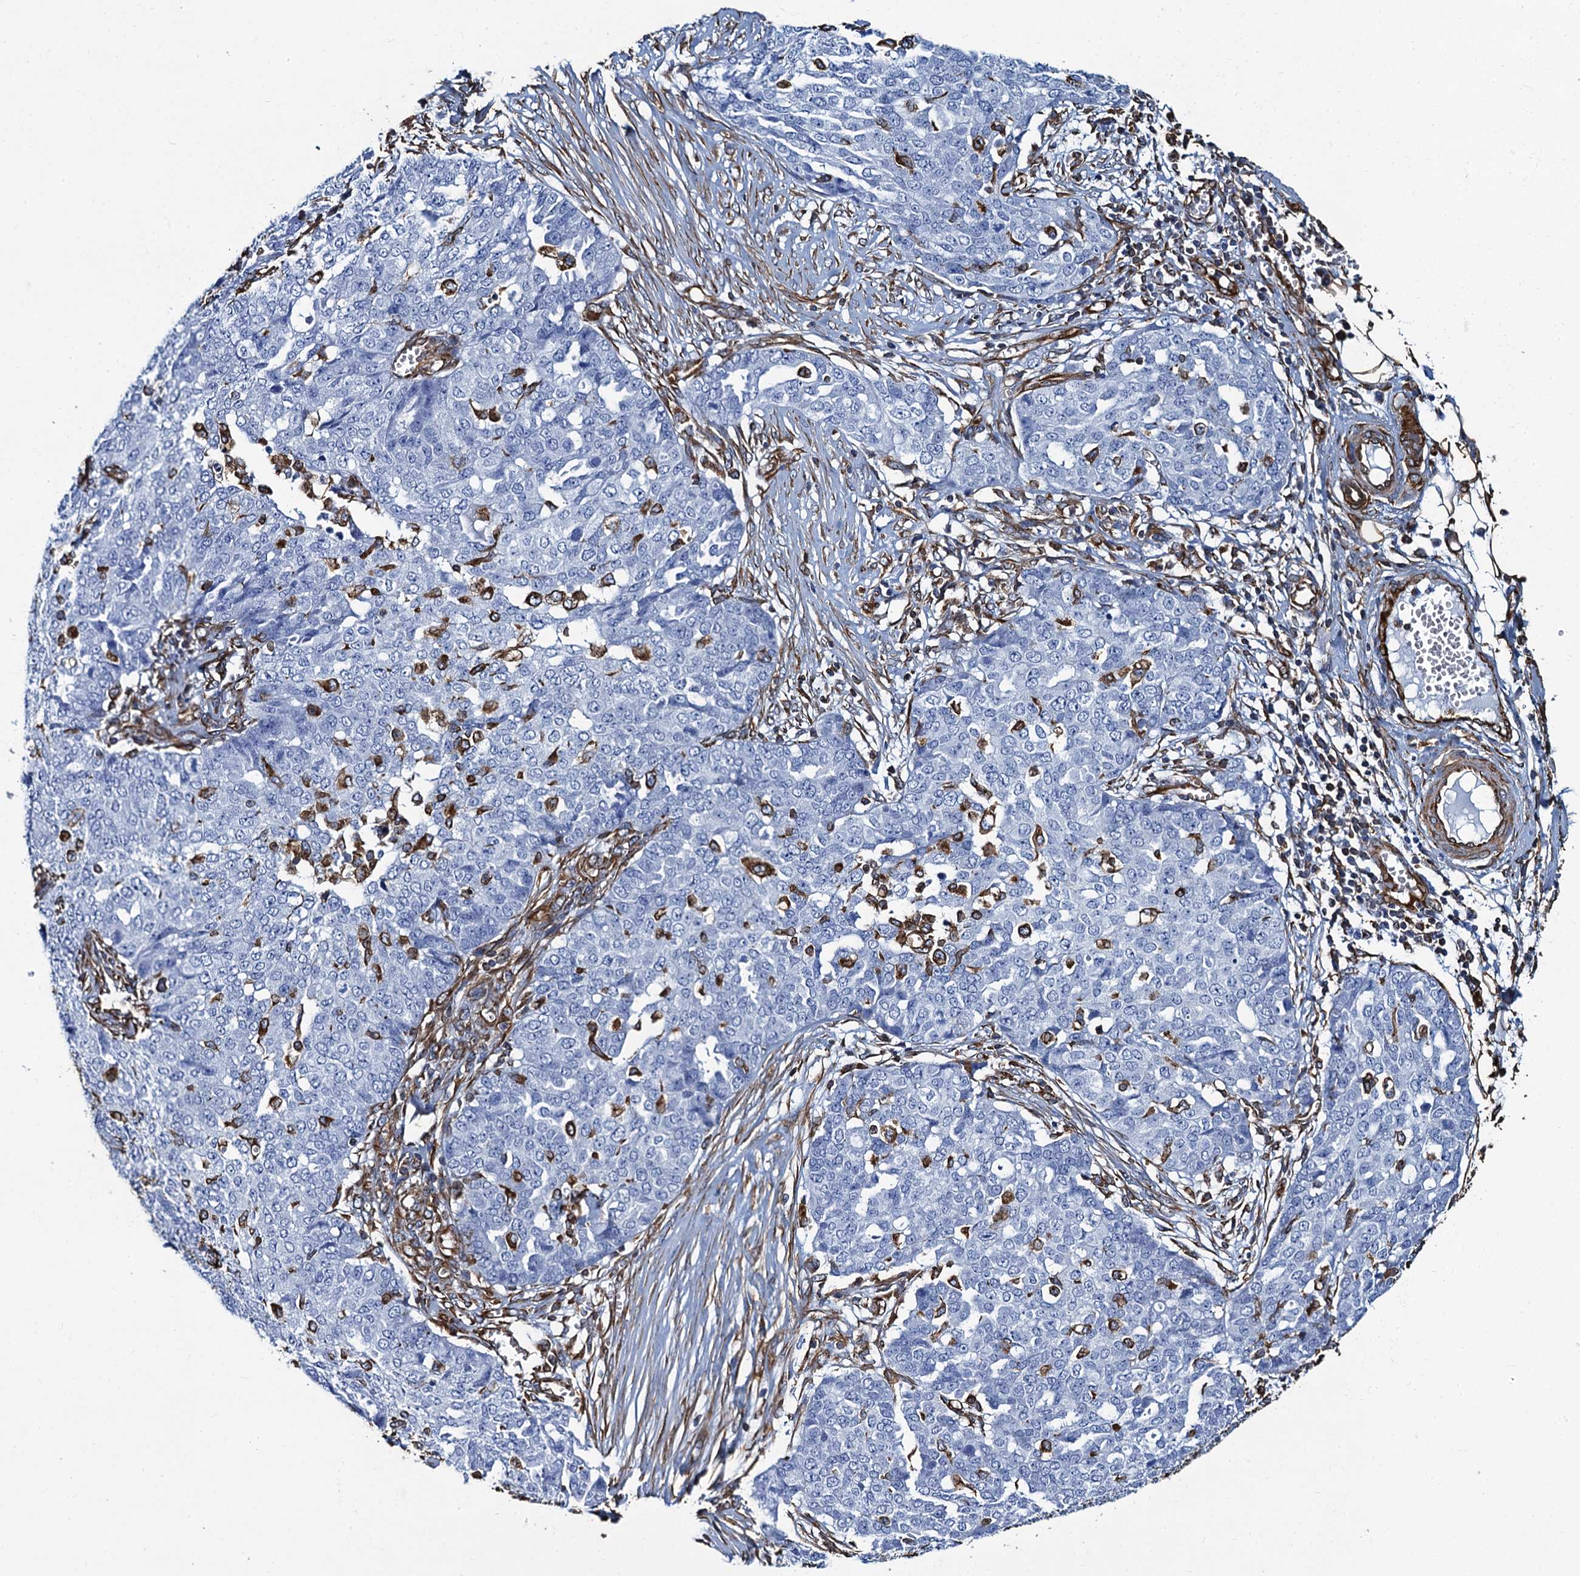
{"staining": {"intensity": "negative", "quantity": "none", "location": "none"}, "tissue": "ovarian cancer", "cell_type": "Tumor cells", "image_type": "cancer", "snomed": [{"axis": "morphology", "description": "Cystadenocarcinoma, serous, NOS"}, {"axis": "topography", "description": "Soft tissue"}, {"axis": "topography", "description": "Ovary"}], "caption": "Photomicrograph shows no protein positivity in tumor cells of ovarian cancer (serous cystadenocarcinoma) tissue.", "gene": "PGM2", "patient": {"sex": "female", "age": 57}}